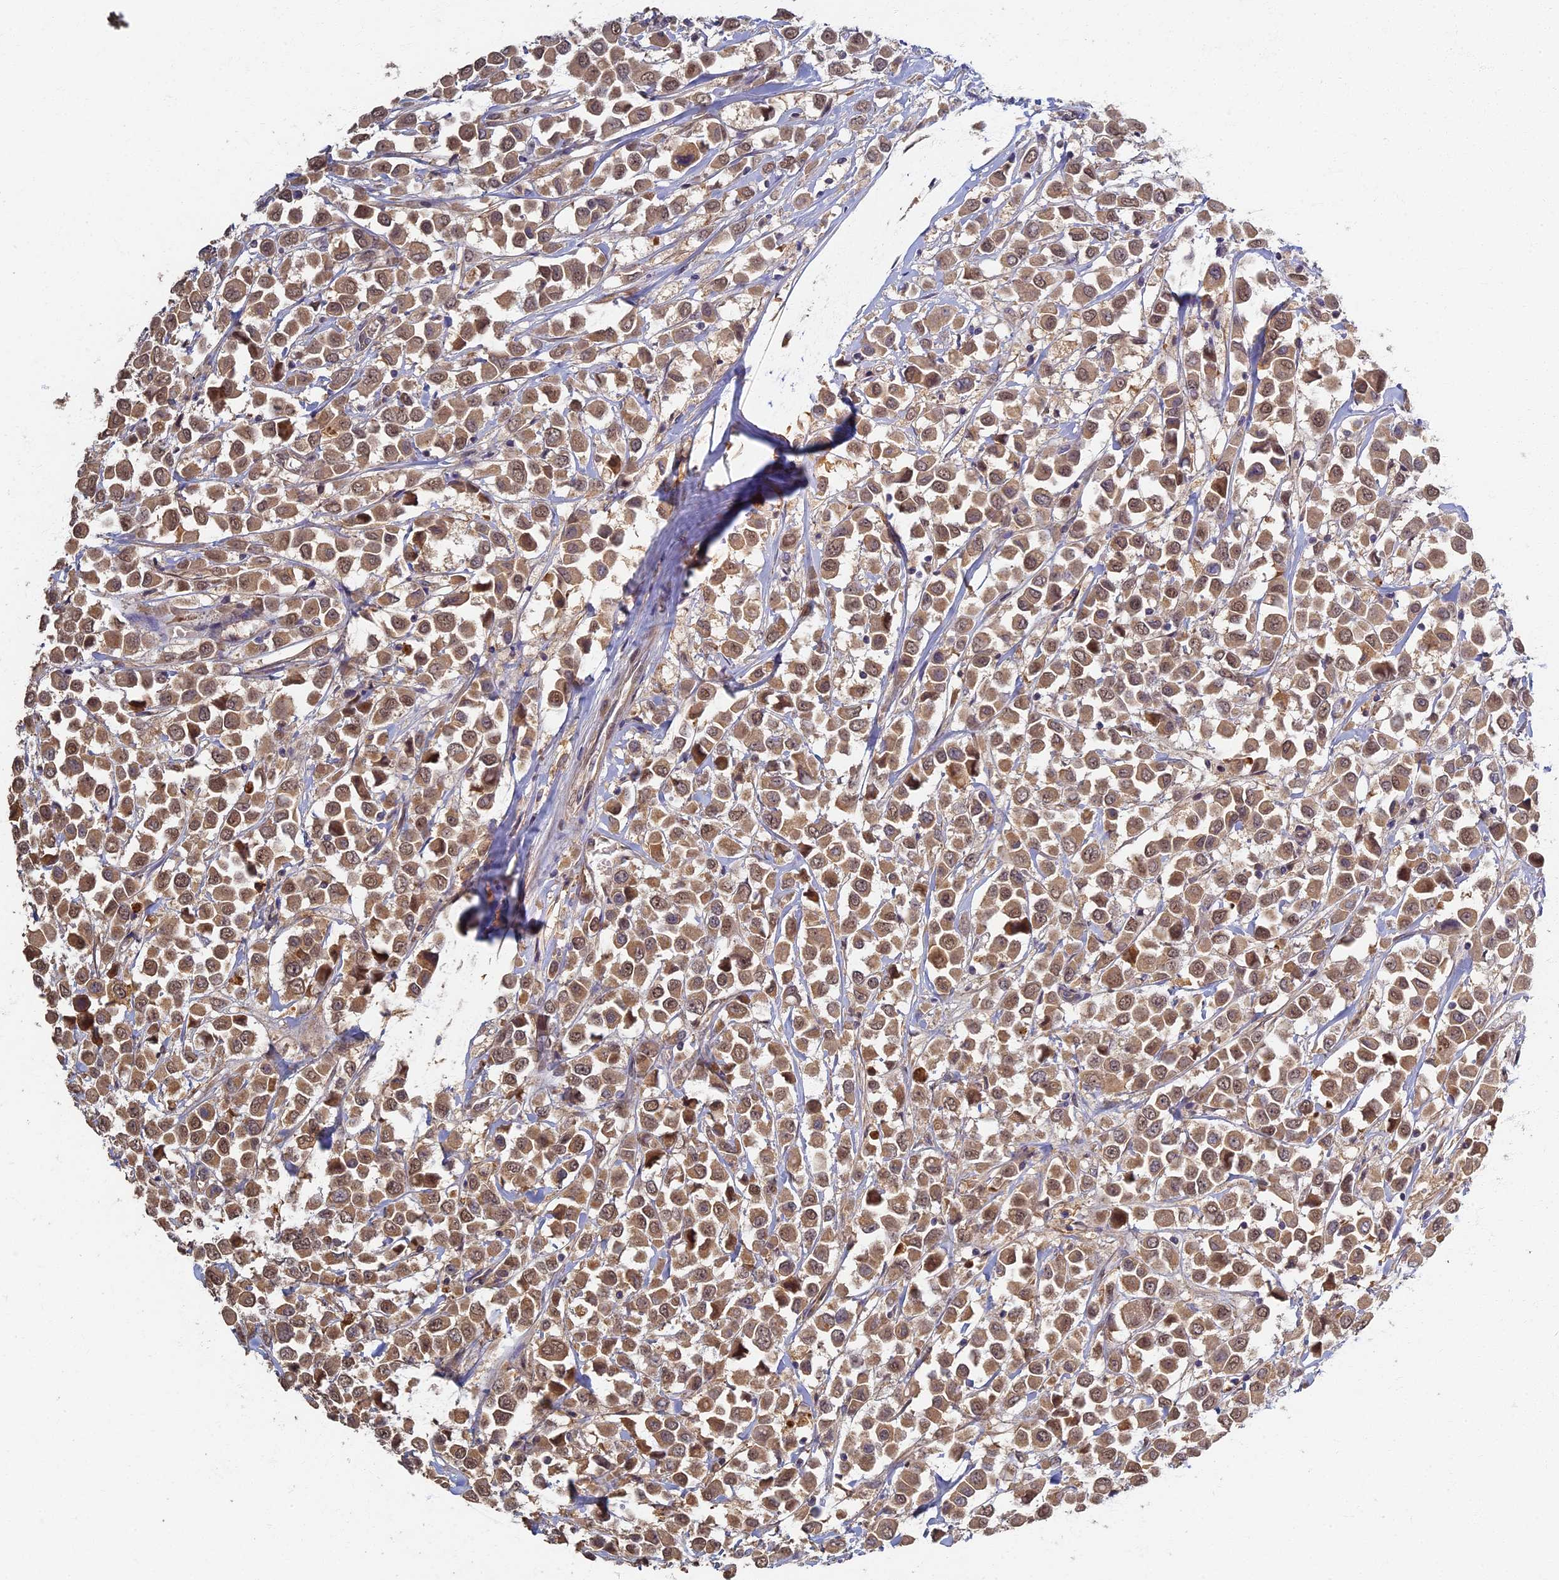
{"staining": {"intensity": "moderate", "quantity": ">75%", "location": "cytoplasmic/membranous,nuclear"}, "tissue": "breast cancer", "cell_type": "Tumor cells", "image_type": "cancer", "snomed": [{"axis": "morphology", "description": "Duct carcinoma"}, {"axis": "topography", "description": "Breast"}], "caption": "DAB immunohistochemical staining of human breast cancer (invasive ductal carcinoma) demonstrates moderate cytoplasmic/membranous and nuclear protein expression in approximately >75% of tumor cells.", "gene": "RSPH3", "patient": {"sex": "female", "age": 61}}